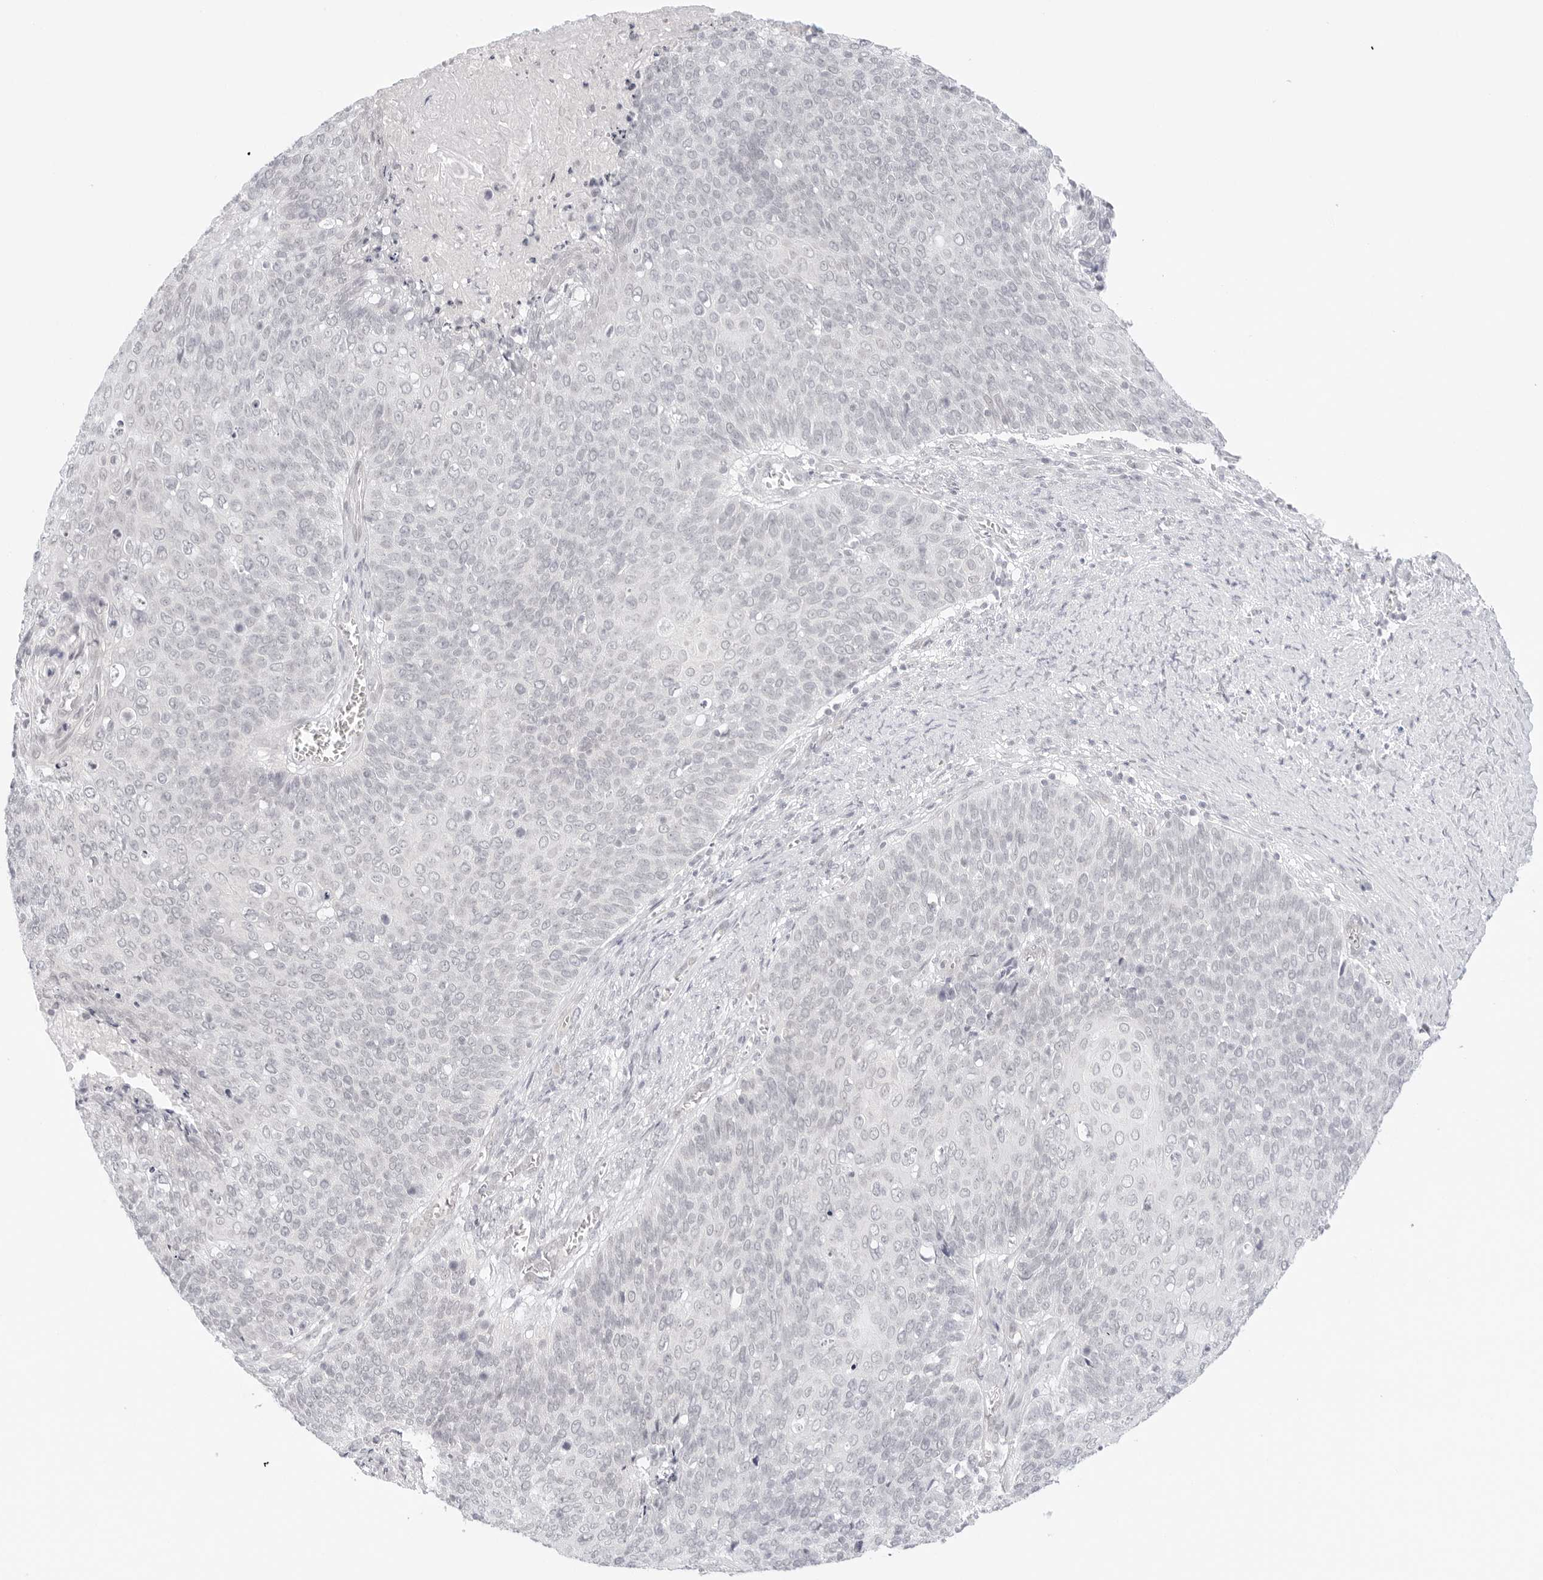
{"staining": {"intensity": "negative", "quantity": "none", "location": "none"}, "tissue": "cervical cancer", "cell_type": "Tumor cells", "image_type": "cancer", "snomed": [{"axis": "morphology", "description": "Squamous cell carcinoma, NOS"}, {"axis": "topography", "description": "Cervix"}], "caption": "IHC of squamous cell carcinoma (cervical) displays no staining in tumor cells.", "gene": "MED18", "patient": {"sex": "female", "age": 39}}